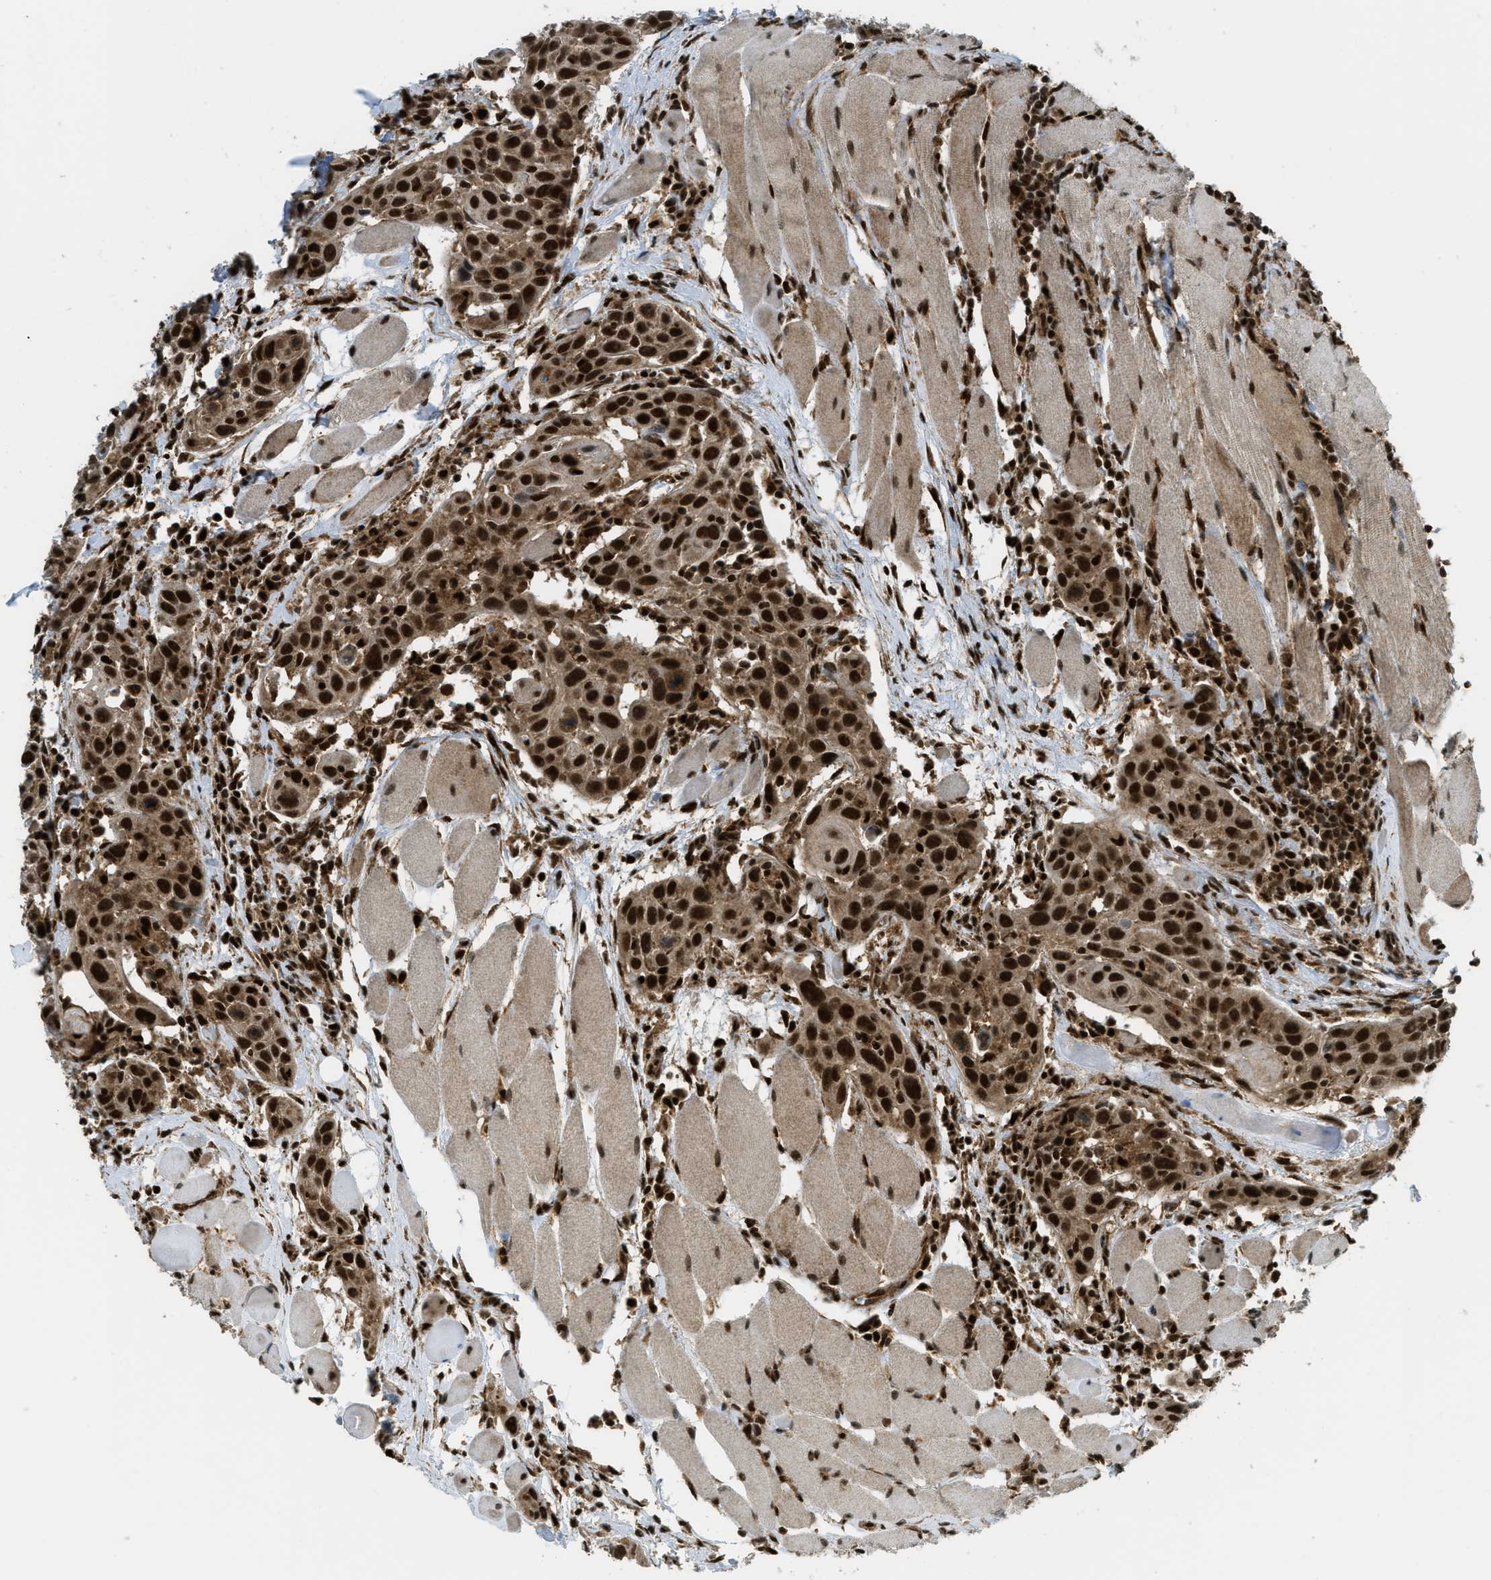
{"staining": {"intensity": "strong", "quantity": ">75%", "location": "cytoplasmic/membranous,nuclear"}, "tissue": "head and neck cancer", "cell_type": "Tumor cells", "image_type": "cancer", "snomed": [{"axis": "morphology", "description": "Squamous cell carcinoma, NOS"}, {"axis": "topography", "description": "Oral tissue"}, {"axis": "topography", "description": "Head-Neck"}], "caption": "Protein staining of head and neck squamous cell carcinoma tissue displays strong cytoplasmic/membranous and nuclear positivity in approximately >75% of tumor cells.", "gene": "TNPO1", "patient": {"sex": "female", "age": 50}}